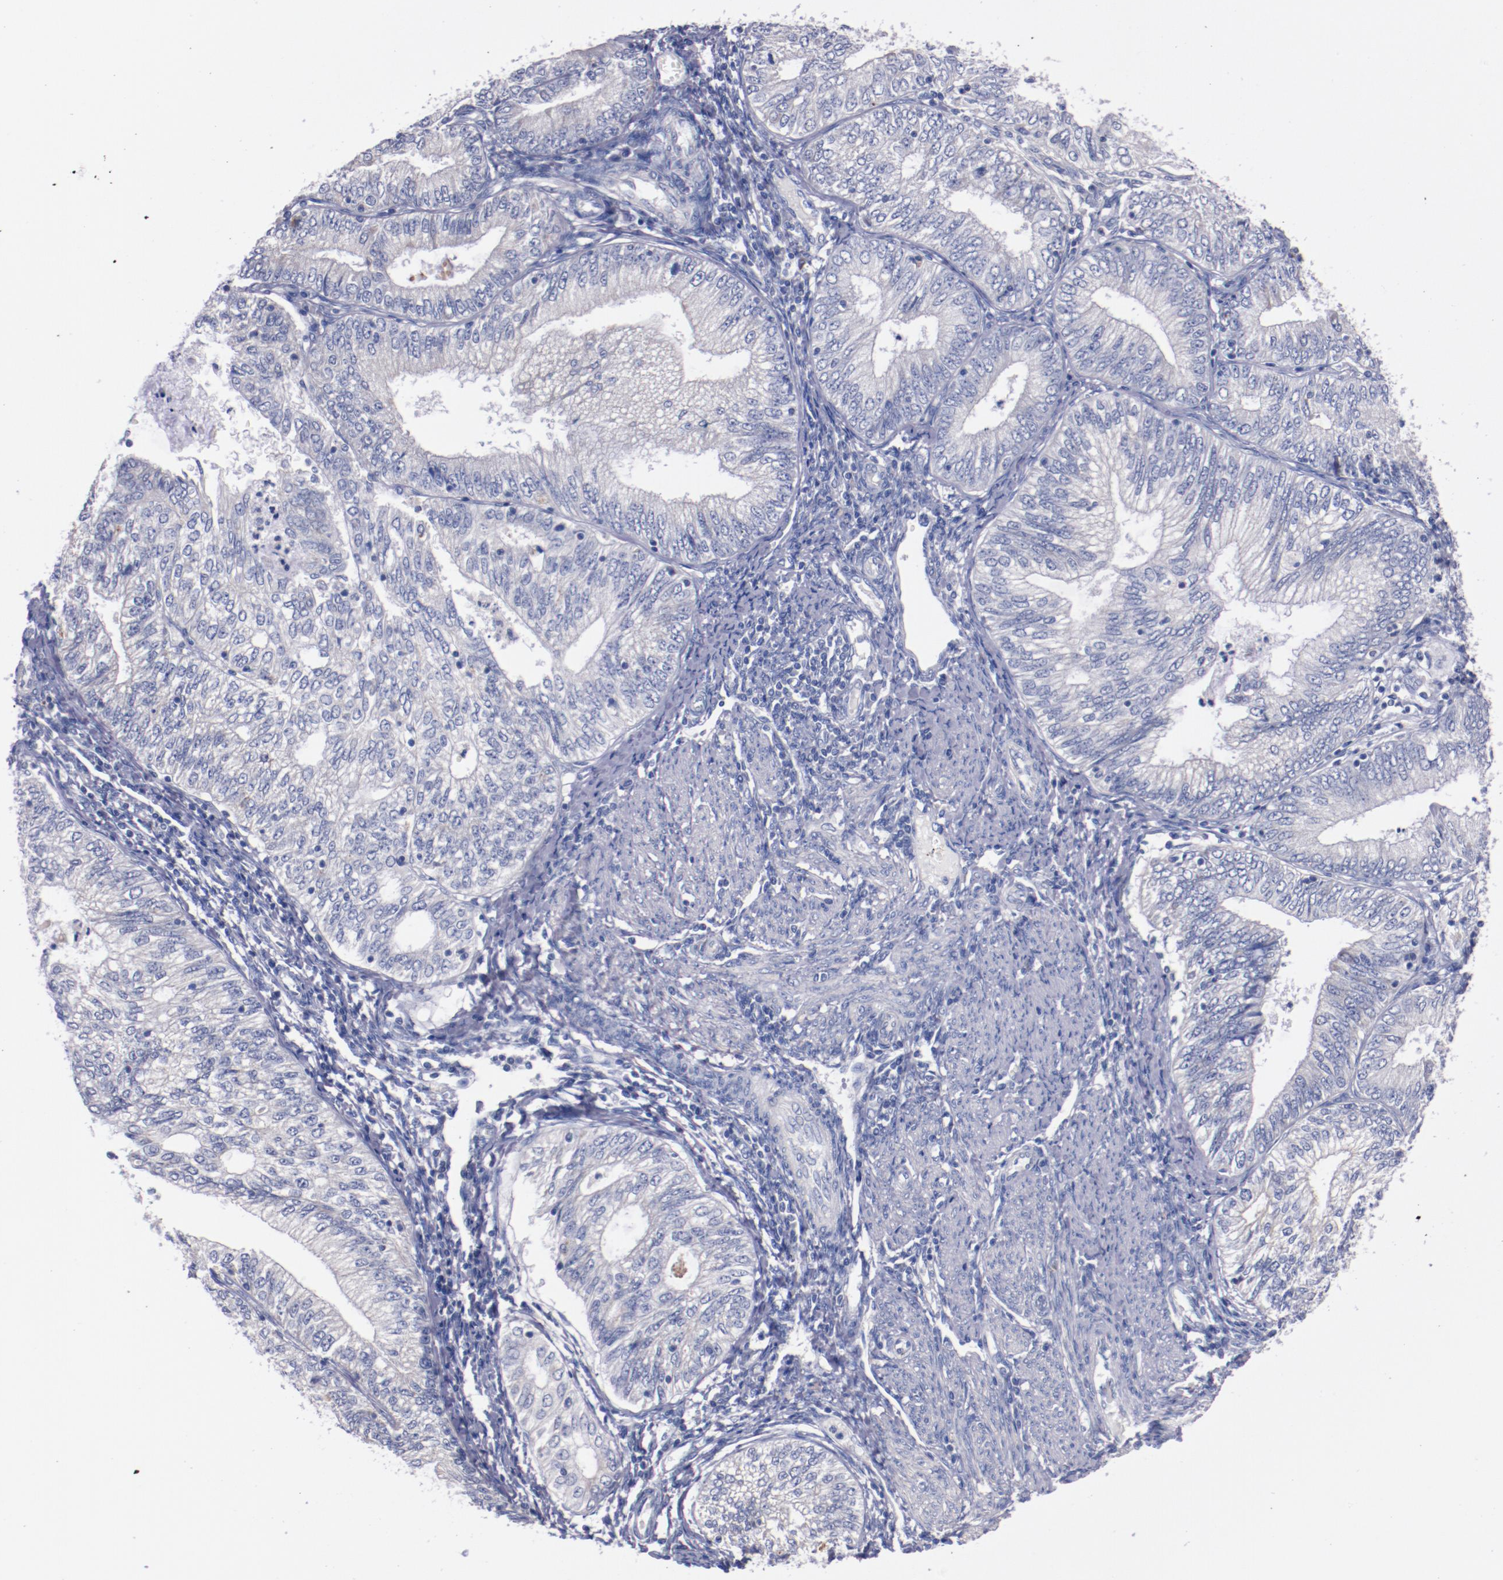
{"staining": {"intensity": "negative", "quantity": "none", "location": "none"}, "tissue": "endometrial cancer", "cell_type": "Tumor cells", "image_type": "cancer", "snomed": [{"axis": "morphology", "description": "Adenocarcinoma, NOS"}, {"axis": "topography", "description": "Endometrium"}], "caption": "Endometrial cancer (adenocarcinoma) was stained to show a protein in brown. There is no significant staining in tumor cells.", "gene": "CNTNAP2", "patient": {"sex": "female", "age": 69}}